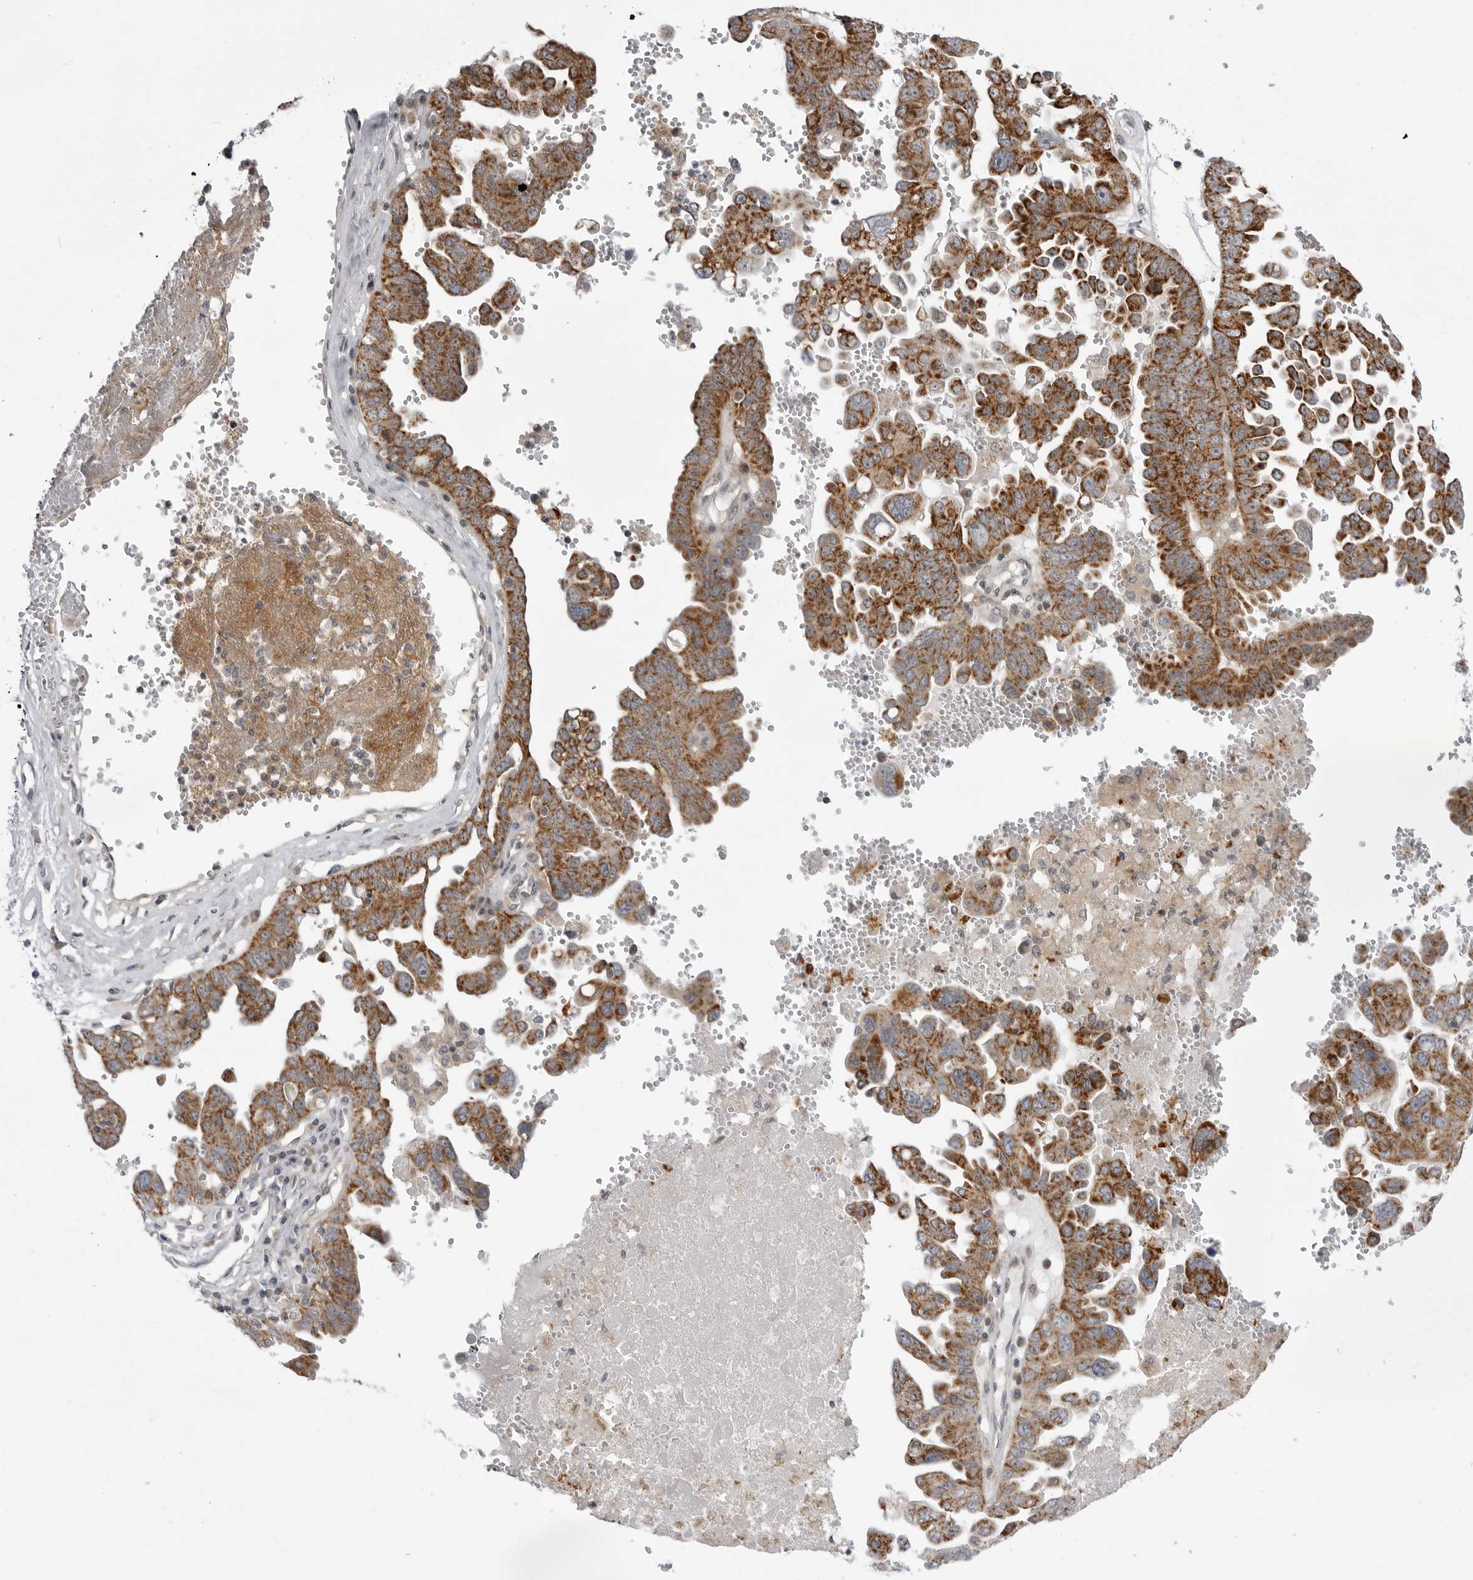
{"staining": {"intensity": "strong", "quantity": ">75%", "location": "cytoplasmic/membranous"}, "tissue": "ovarian cancer", "cell_type": "Tumor cells", "image_type": "cancer", "snomed": [{"axis": "morphology", "description": "Carcinoma, endometroid"}, {"axis": "topography", "description": "Ovary"}], "caption": "Approximately >75% of tumor cells in ovarian cancer (endometroid carcinoma) exhibit strong cytoplasmic/membranous protein staining as visualized by brown immunohistochemical staining.", "gene": "CCDC18", "patient": {"sex": "female", "age": 62}}